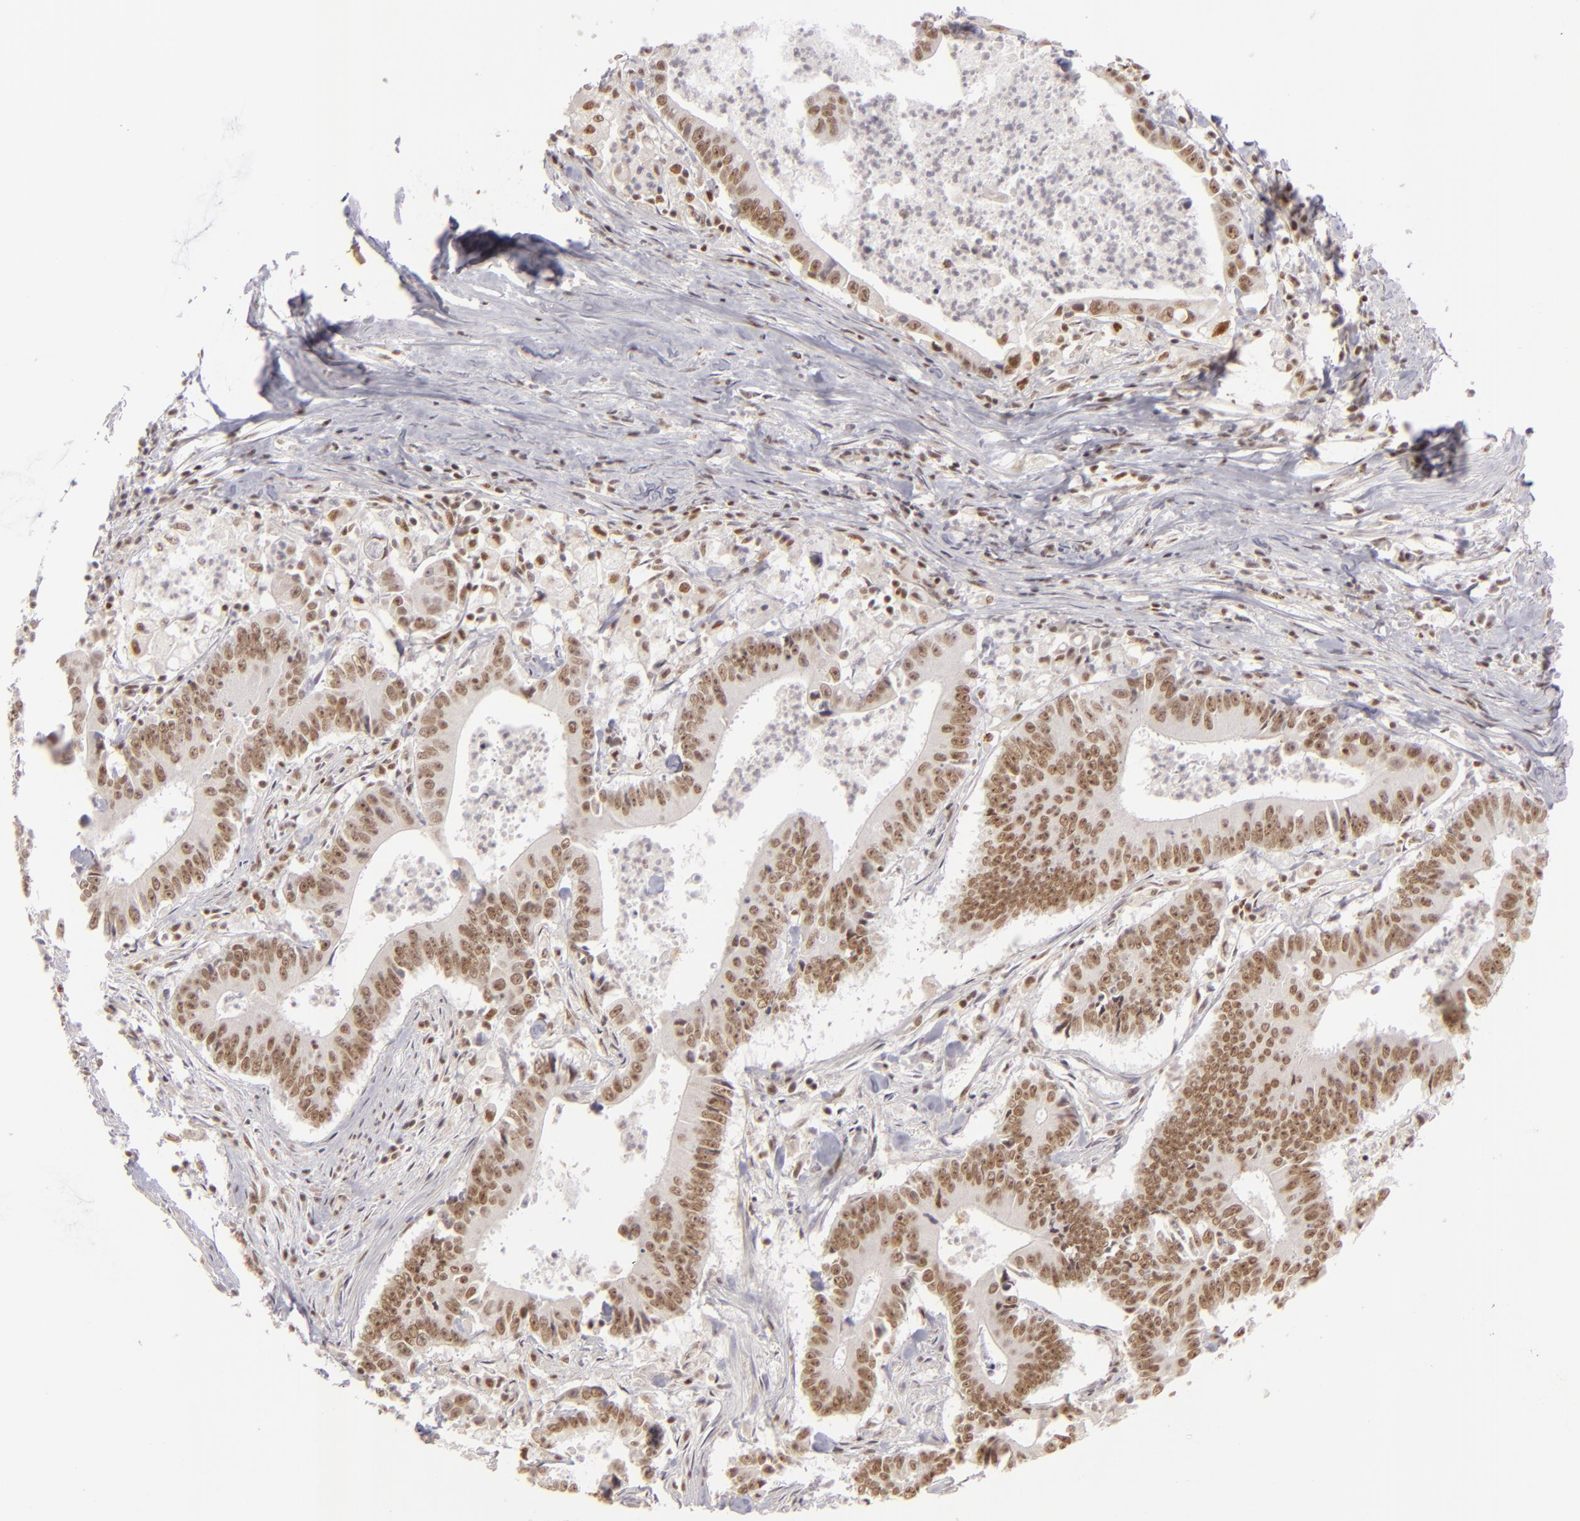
{"staining": {"intensity": "moderate", "quantity": ">75%", "location": "nuclear"}, "tissue": "colorectal cancer", "cell_type": "Tumor cells", "image_type": "cancer", "snomed": [{"axis": "morphology", "description": "Adenocarcinoma, NOS"}, {"axis": "topography", "description": "Colon"}], "caption": "Immunohistochemistry (DAB) staining of human colorectal cancer (adenocarcinoma) reveals moderate nuclear protein positivity in about >75% of tumor cells. Nuclei are stained in blue.", "gene": "DAXX", "patient": {"sex": "male", "age": 55}}